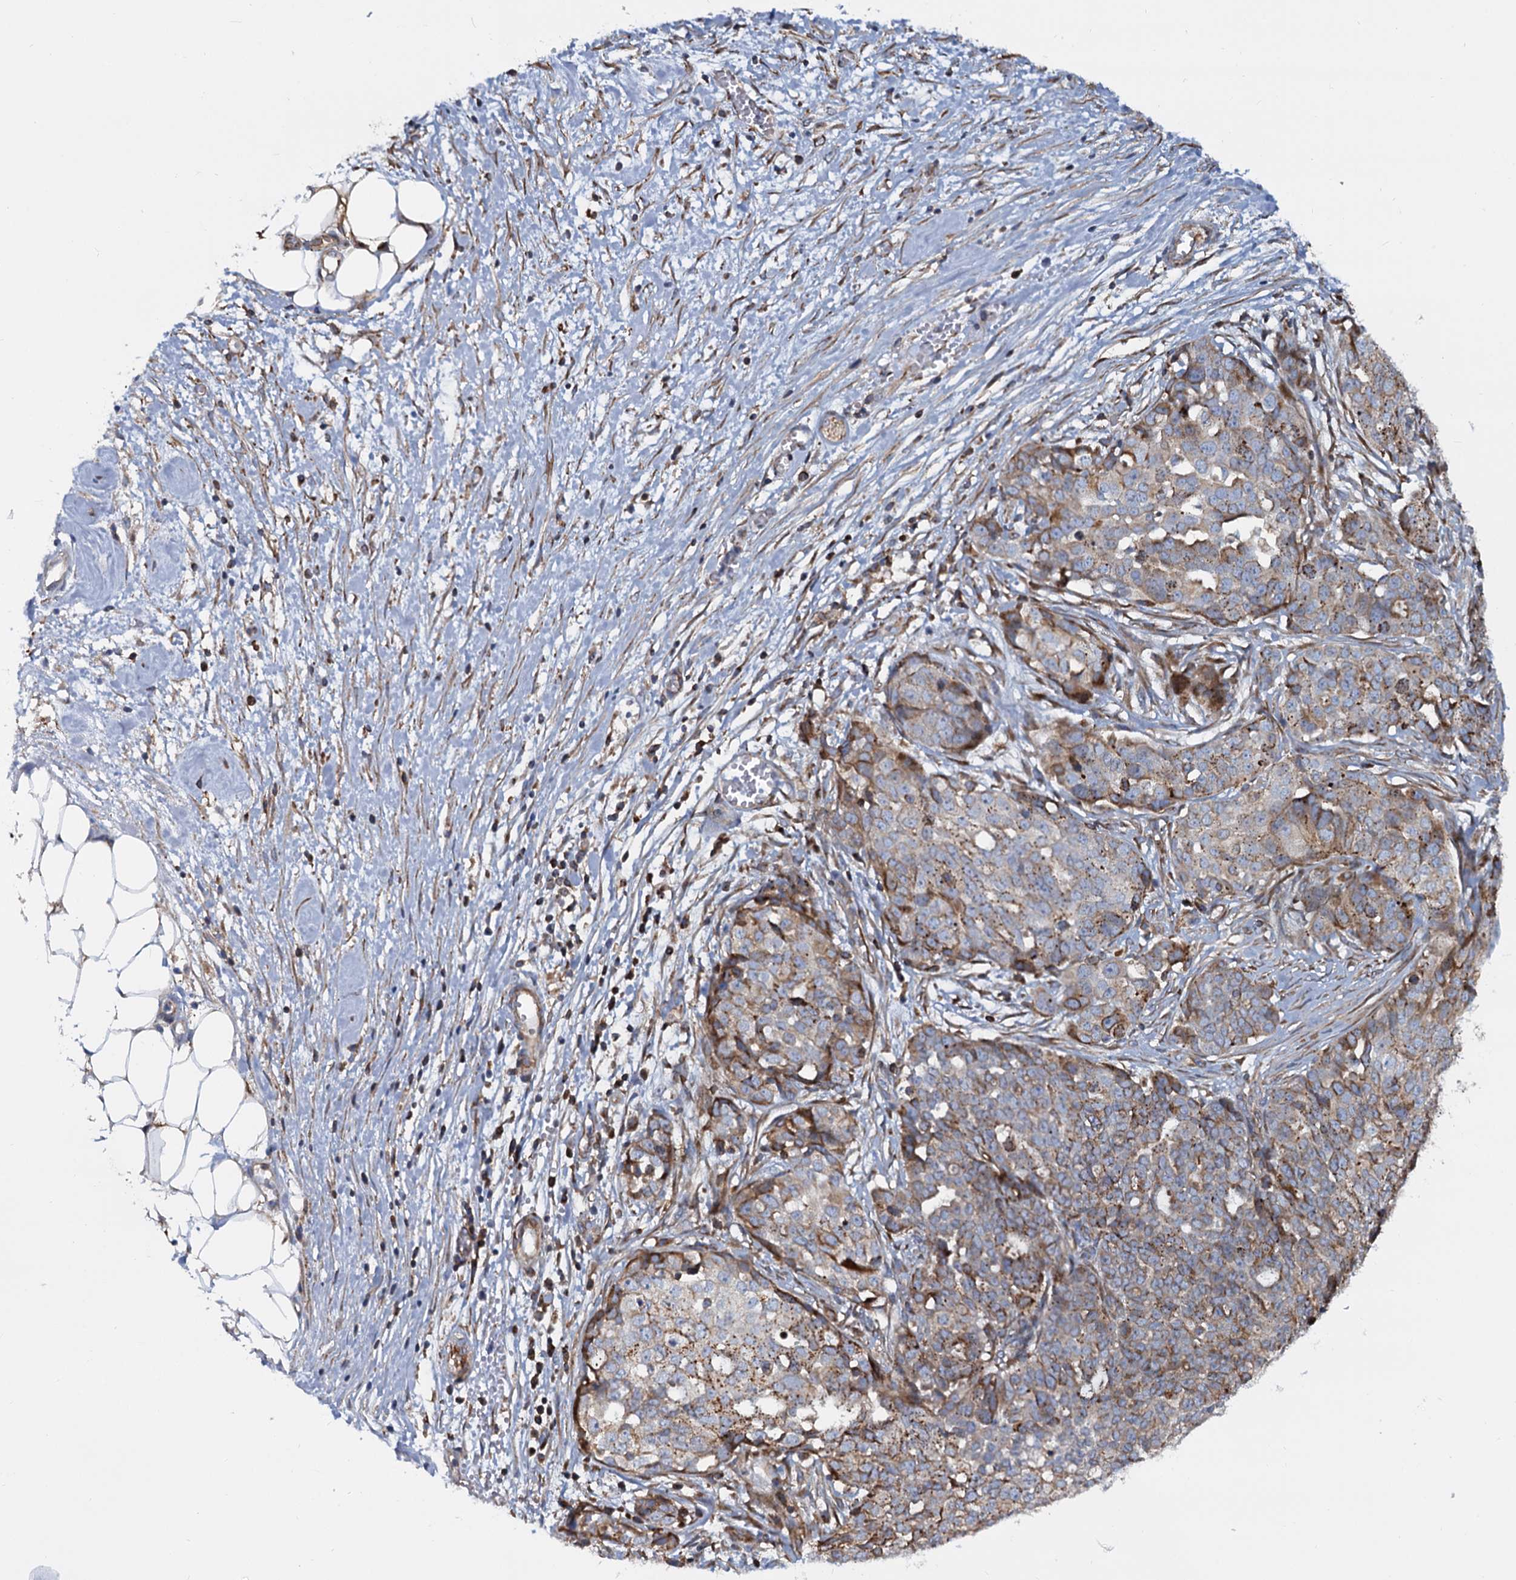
{"staining": {"intensity": "moderate", "quantity": "25%-75%", "location": "cytoplasmic/membranous"}, "tissue": "ovarian cancer", "cell_type": "Tumor cells", "image_type": "cancer", "snomed": [{"axis": "morphology", "description": "Cystadenocarcinoma, serous, NOS"}, {"axis": "topography", "description": "Soft tissue"}, {"axis": "topography", "description": "Ovary"}], "caption": "Protein analysis of serous cystadenocarcinoma (ovarian) tissue reveals moderate cytoplasmic/membranous staining in about 25%-75% of tumor cells.", "gene": "PSEN1", "patient": {"sex": "female", "age": 57}}